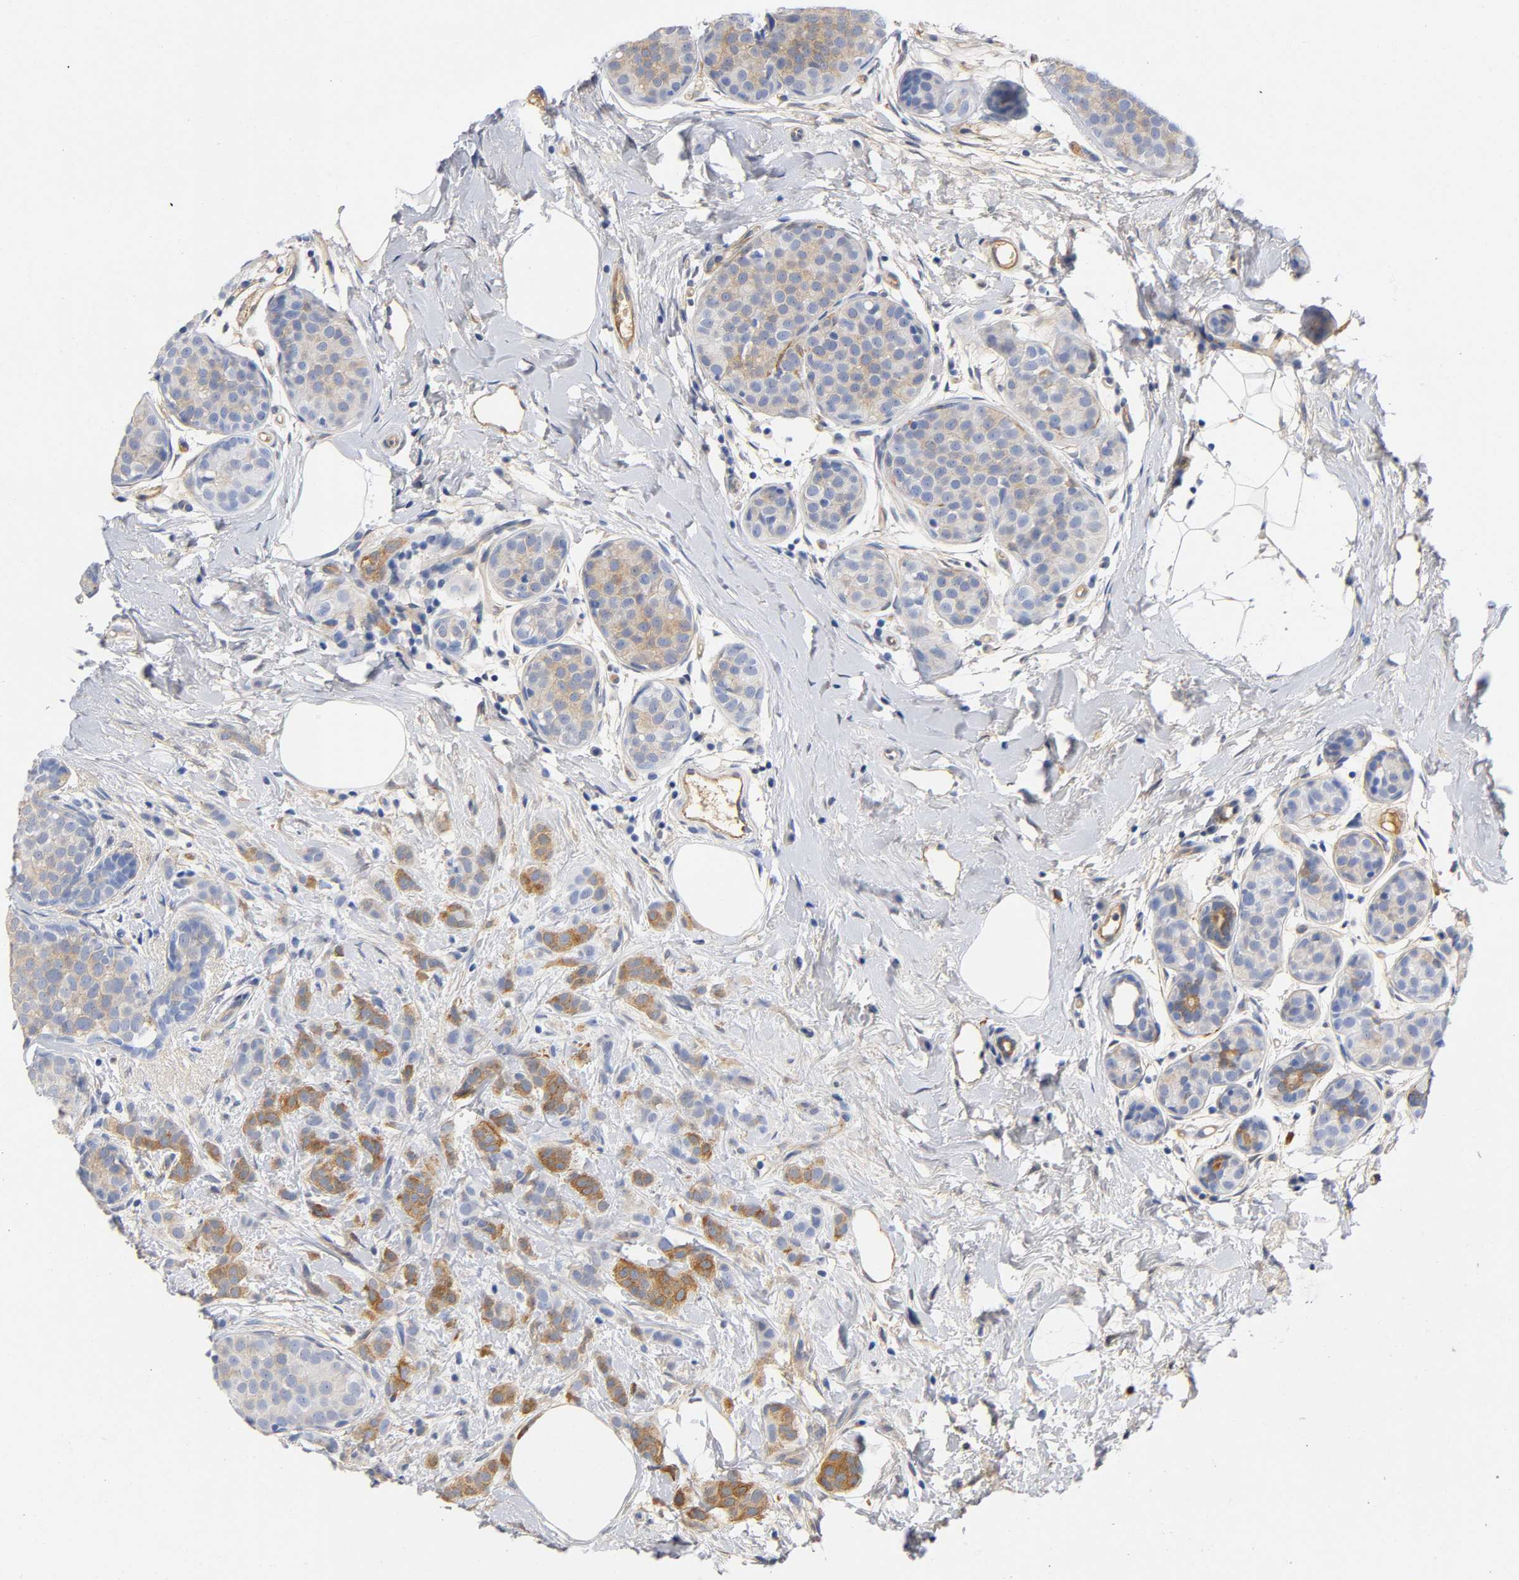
{"staining": {"intensity": "moderate", "quantity": "25%-75%", "location": "cytoplasmic/membranous"}, "tissue": "breast cancer", "cell_type": "Tumor cells", "image_type": "cancer", "snomed": [{"axis": "morphology", "description": "Lobular carcinoma, in situ"}, {"axis": "morphology", "description": "Lobular carcinoma"}, {"axis": "topography", "description": "Breast"}], "caption": "Brown immunohistochemical staining in human lobular carcinoma (breast) exhibits moderate cytoplasmic/membranous positivity in approximately 25%-75% of tumor cells.", "gene": "TNC", "patient": {"sex": "female", "age": 41}}